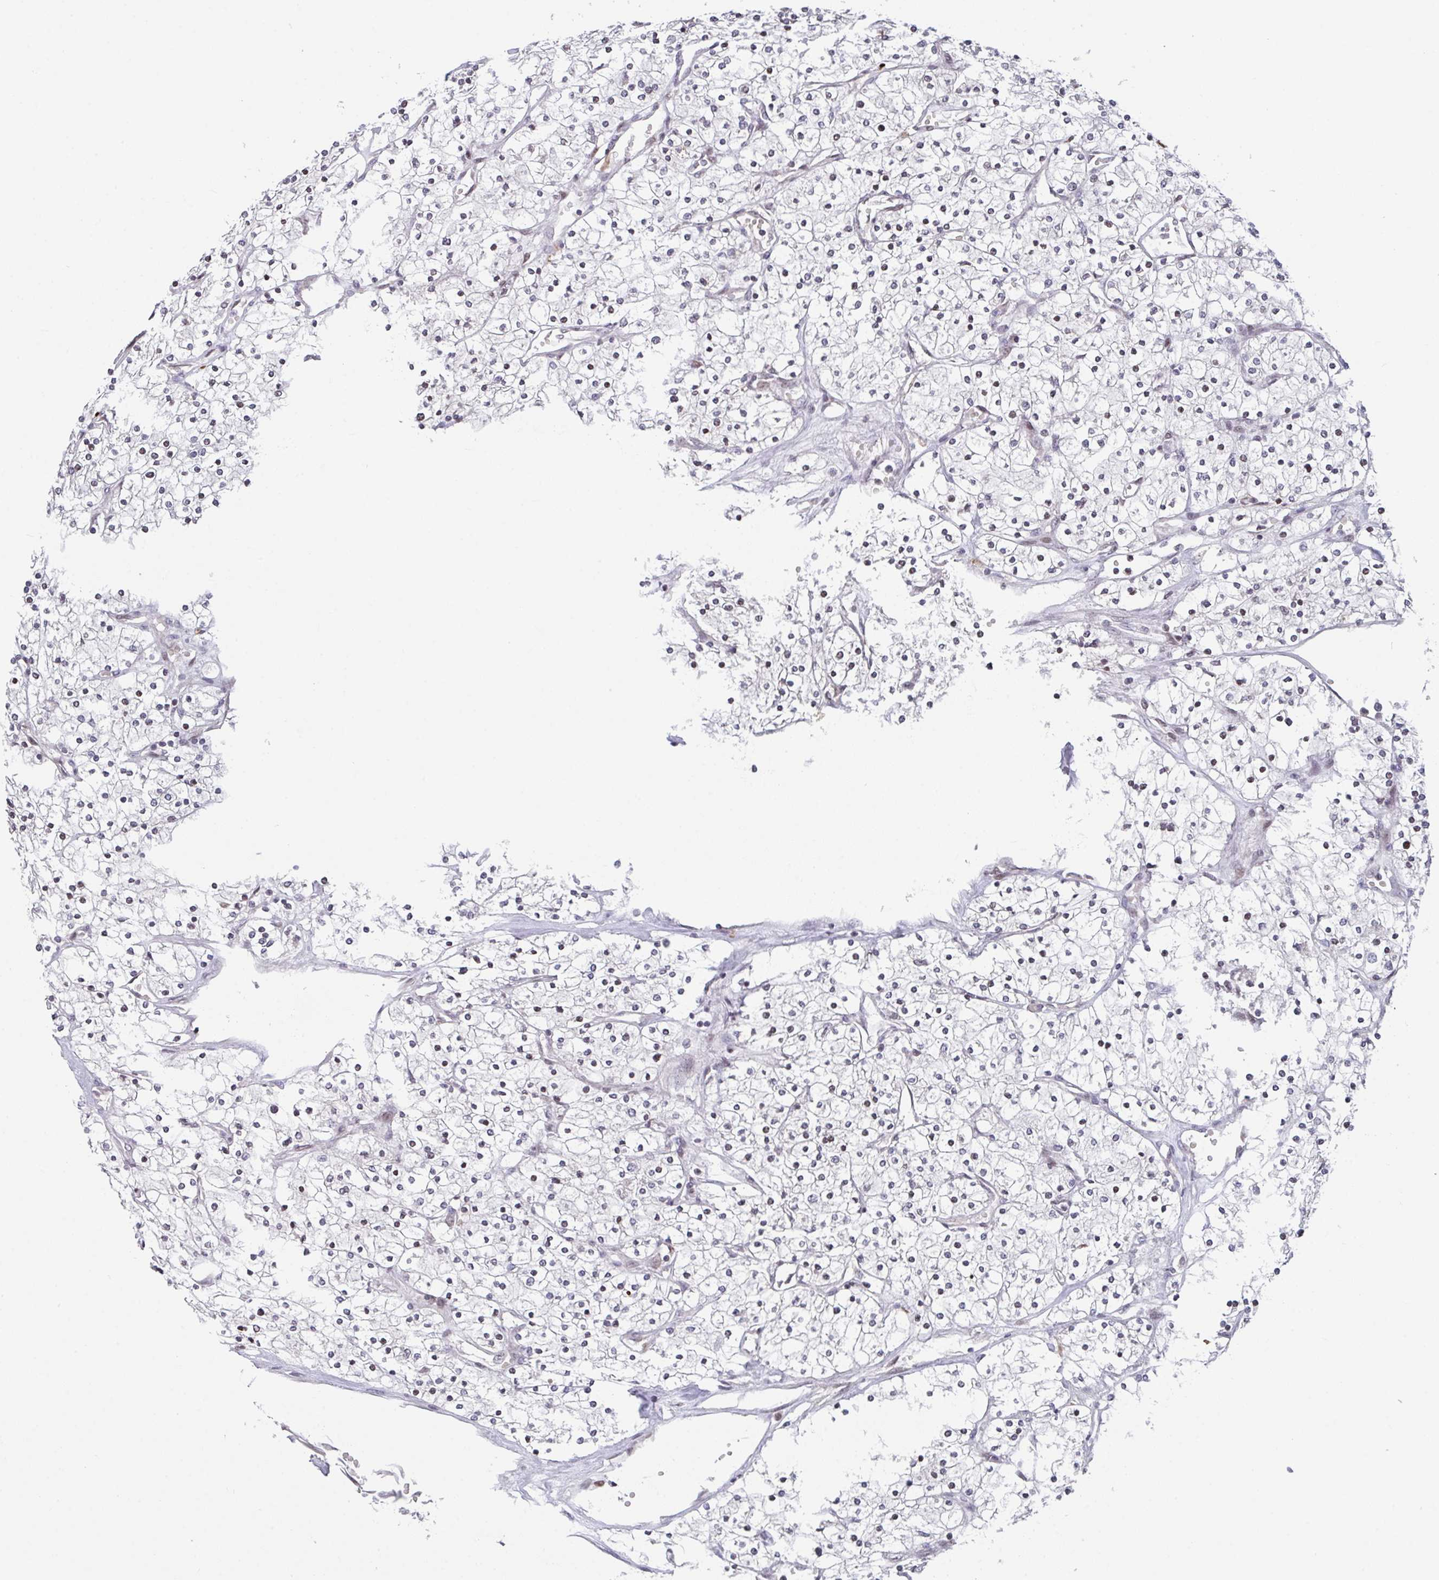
{"staining": {"intensity": "negative", "quantity": "none", "location": "none"}, "tissue": "renal cancer", "cell_type": "Tumor cells", "image_type": "cancer", "snomed": [{"axis": "morphology", "description": "Adenocarcinoma, NOS"}, {"axis": "topography", "description": "Kidney"}], "caption": "IHC micrograph of adenocarcinoma (renal) stained for a protein (brown), which shows no expression in tumor cells.", "gene": "PCDHB8", "patient": {"sex": "male", "age": 80}}